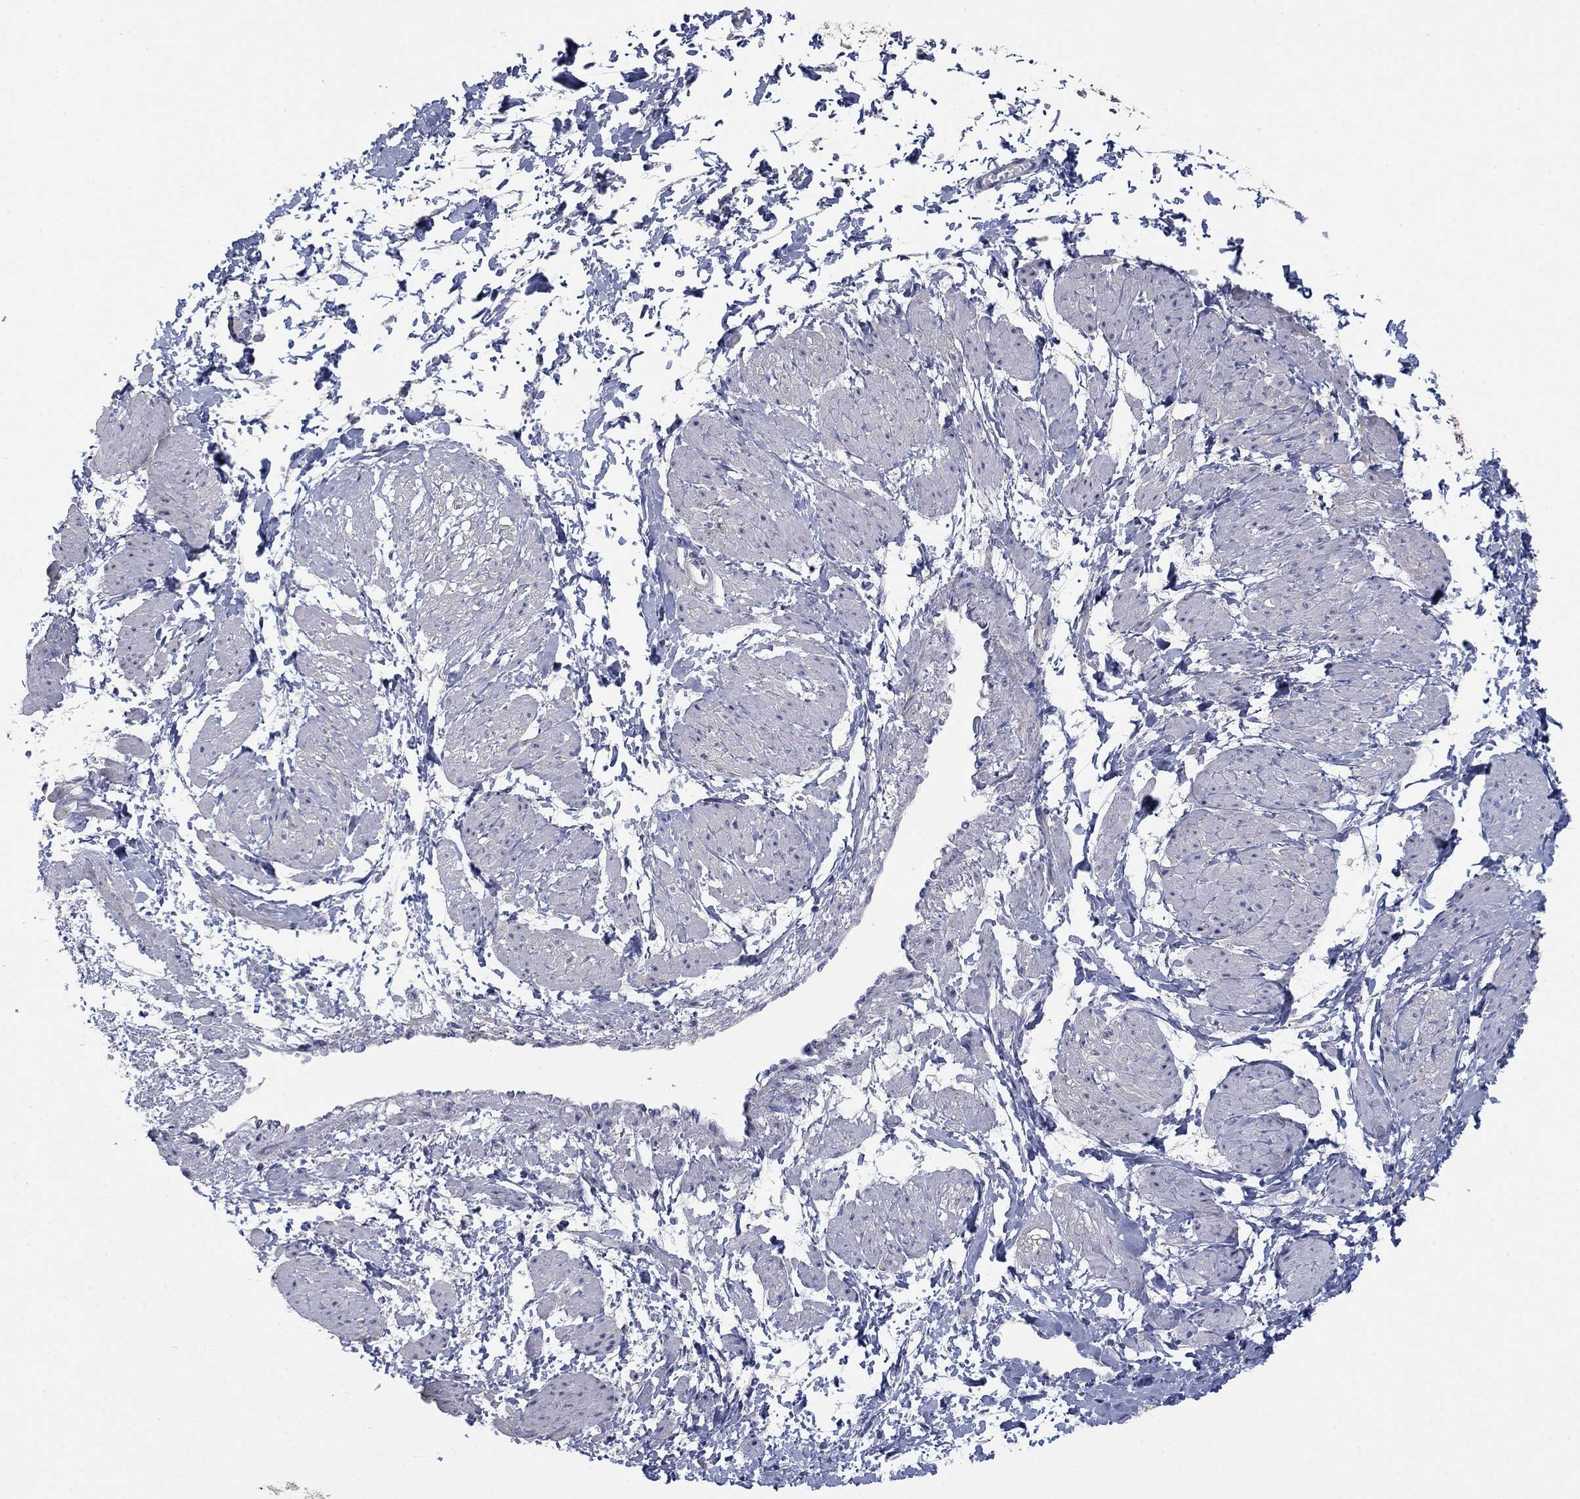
{"staining": {"intensity": "negative", "quantity": "none", "location": "none"}, "tissue": "smooth muscle", "cell_type": "Smooth muscle cells", "image_type": "normal", "snomed": [{"axis": "morphology", "description": "Normal tissue, NOS"}, {"axis": "topography", "description": "Smooth muscle"}, {"axis": "topography", "description": "Uterus"}], "caption": "The IHC photomicrograph has no significant staining in smooth muscle cells of smooth muscle.", "gene": "APOC3", "patient": {"sex": "female", "age": 39}}